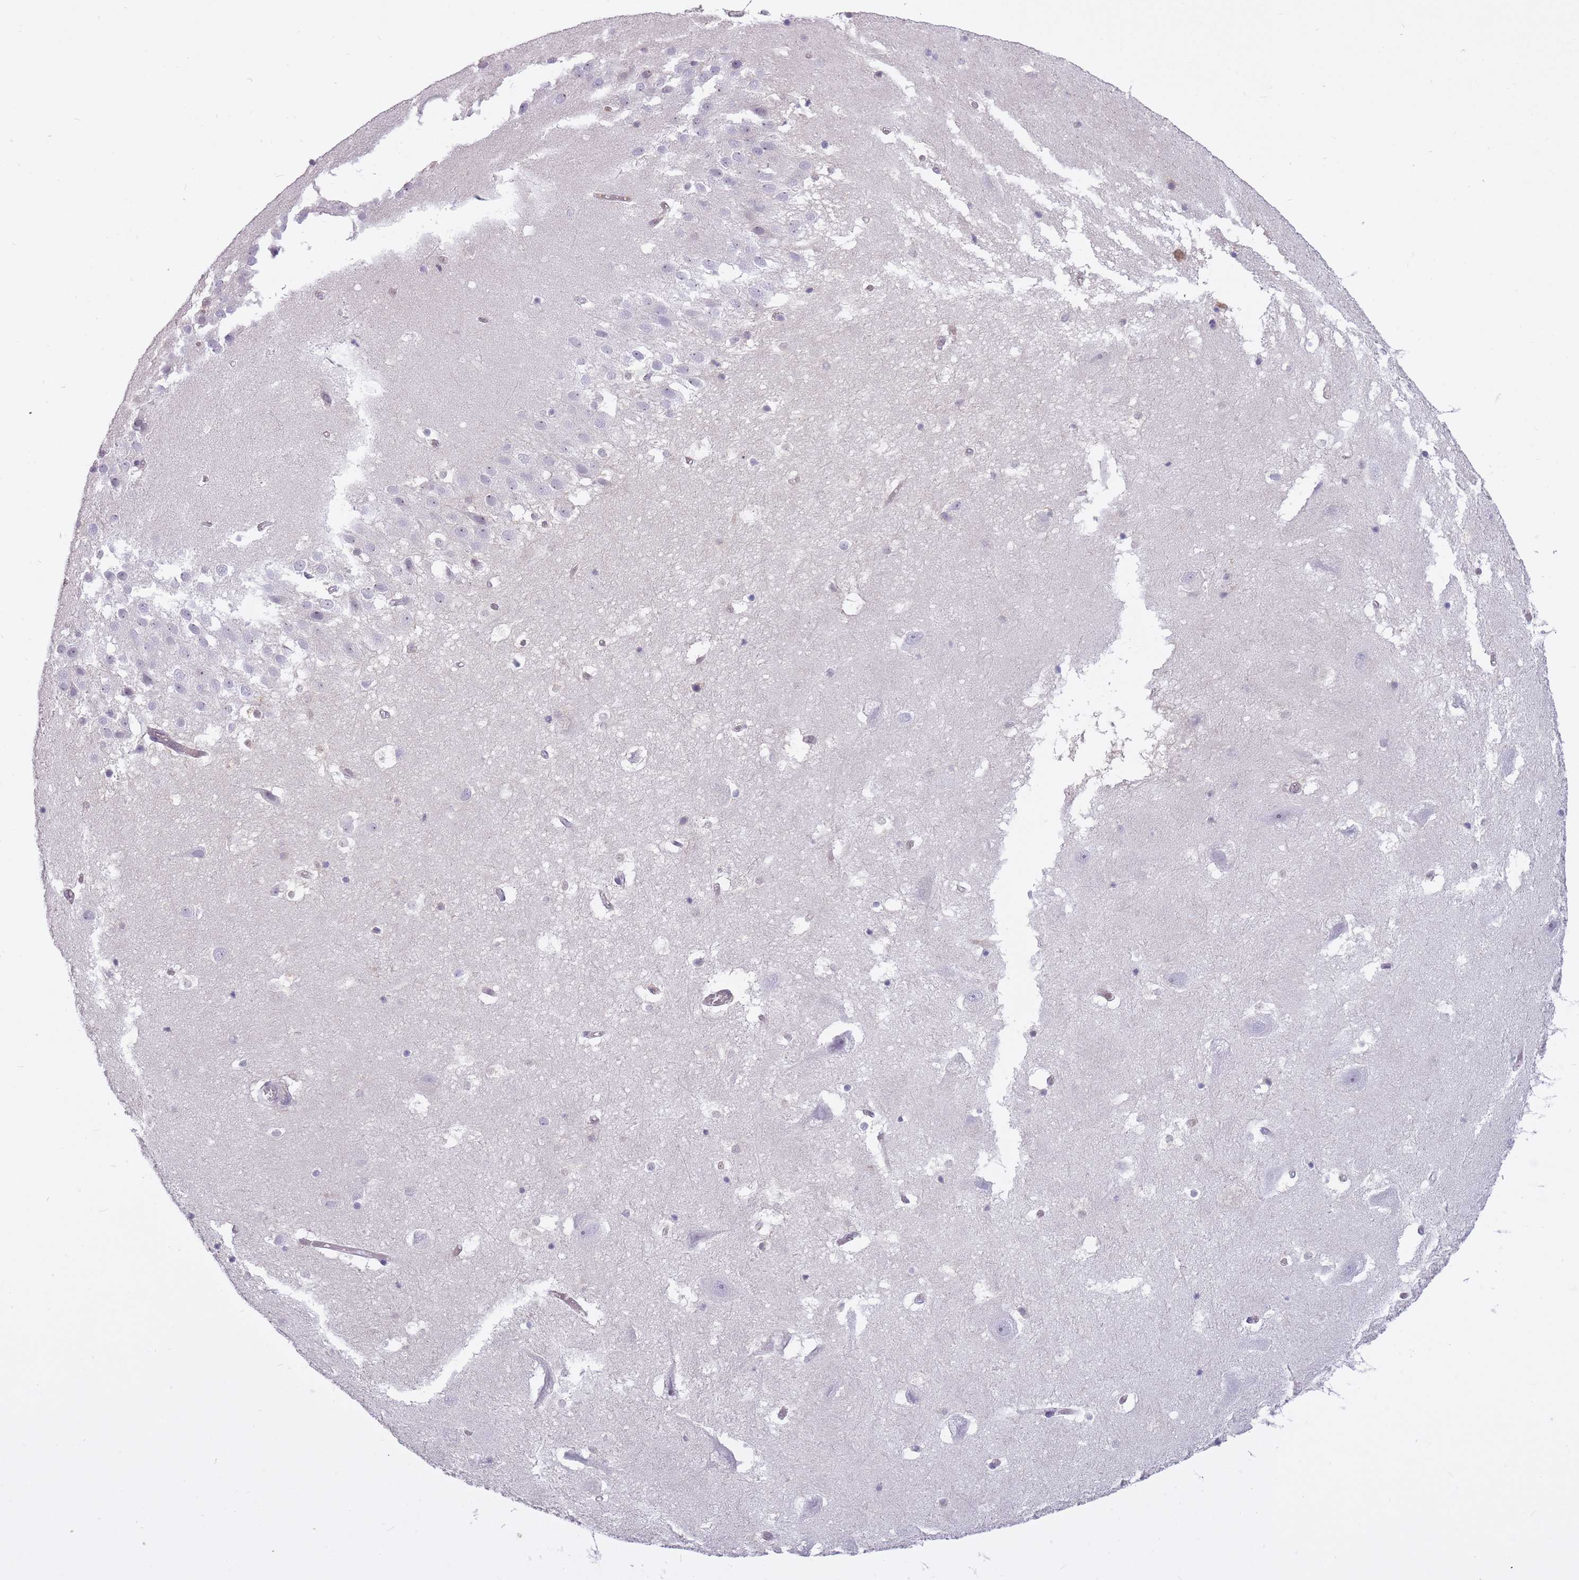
{"staining": {"intensity": "negative", "quantity": "none", "location": "none"}, "tissue": "hippocampus", "cell_type": "Glial cells", "image_type": "normal", "snomed": [{"axis": "morphology", "description": "Normal tissue, NOS"}, {"axis": "topography", "description": "Hippocampus"}], "caption": "DAB immunohistochemical staining of benign hippocampus demonstrates no significant positivity in glial cells. Nuclei are stained in blue.", "gene": "CXorf38", "patient": {"sex": "female", "age": 52}}